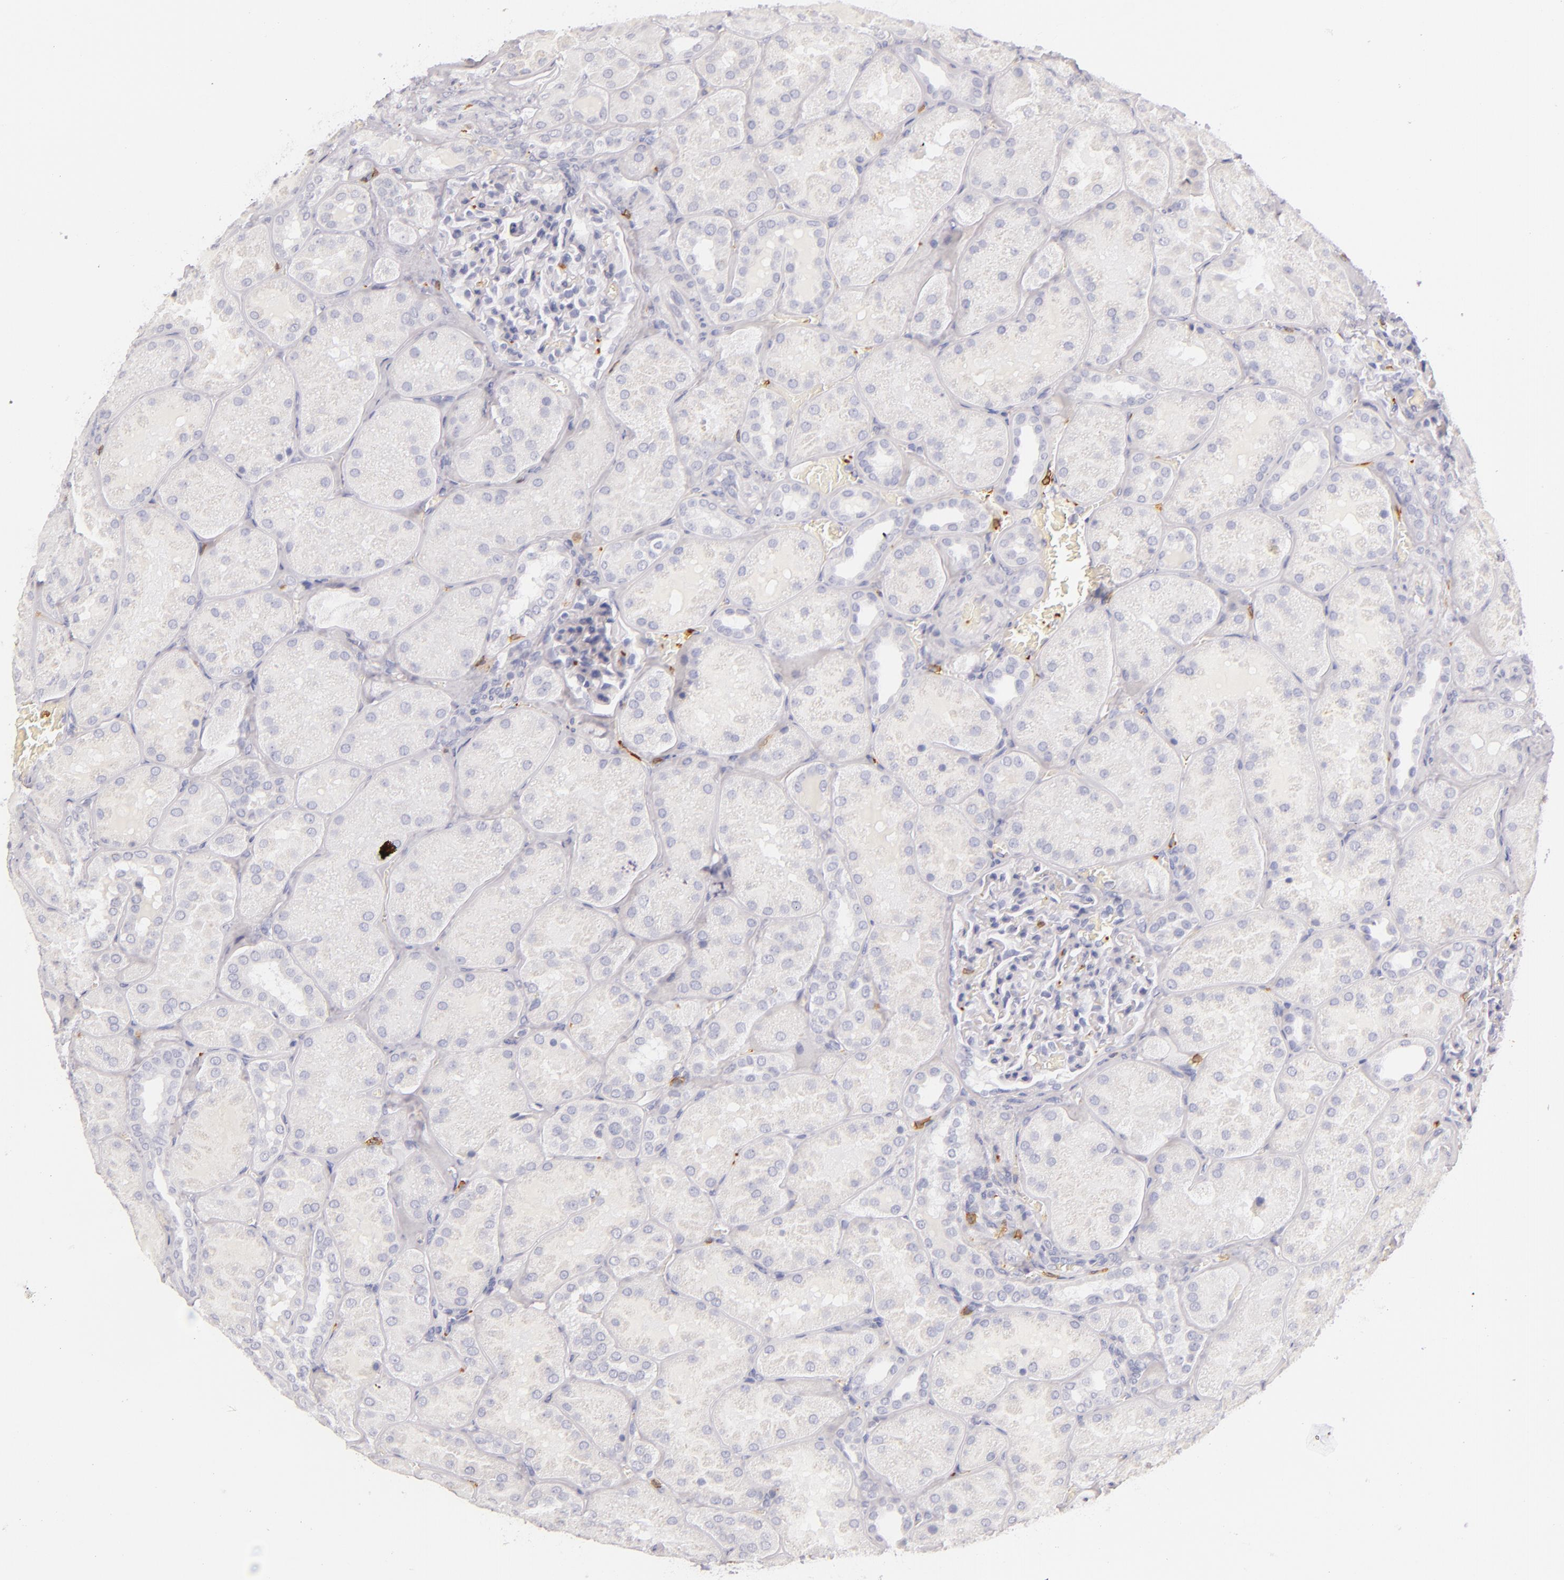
{"staining": {"intensity": "negative", "quantity": "none", "location": "none"}, "tissue": "kidney", "cell_type": "Cells in glomeruli", "image_type": "normal", "snomed": [{"axis": "morphology", "description": "Normal tissue, NOS"}, {"axis": "topography", "description": "Kidney"}], "caption": "Protein analysis of normal kidney reveals no significant expression in cells in glomeruli.", "gene": "LAT", "patient": {"sex": "male", "age": 28}}